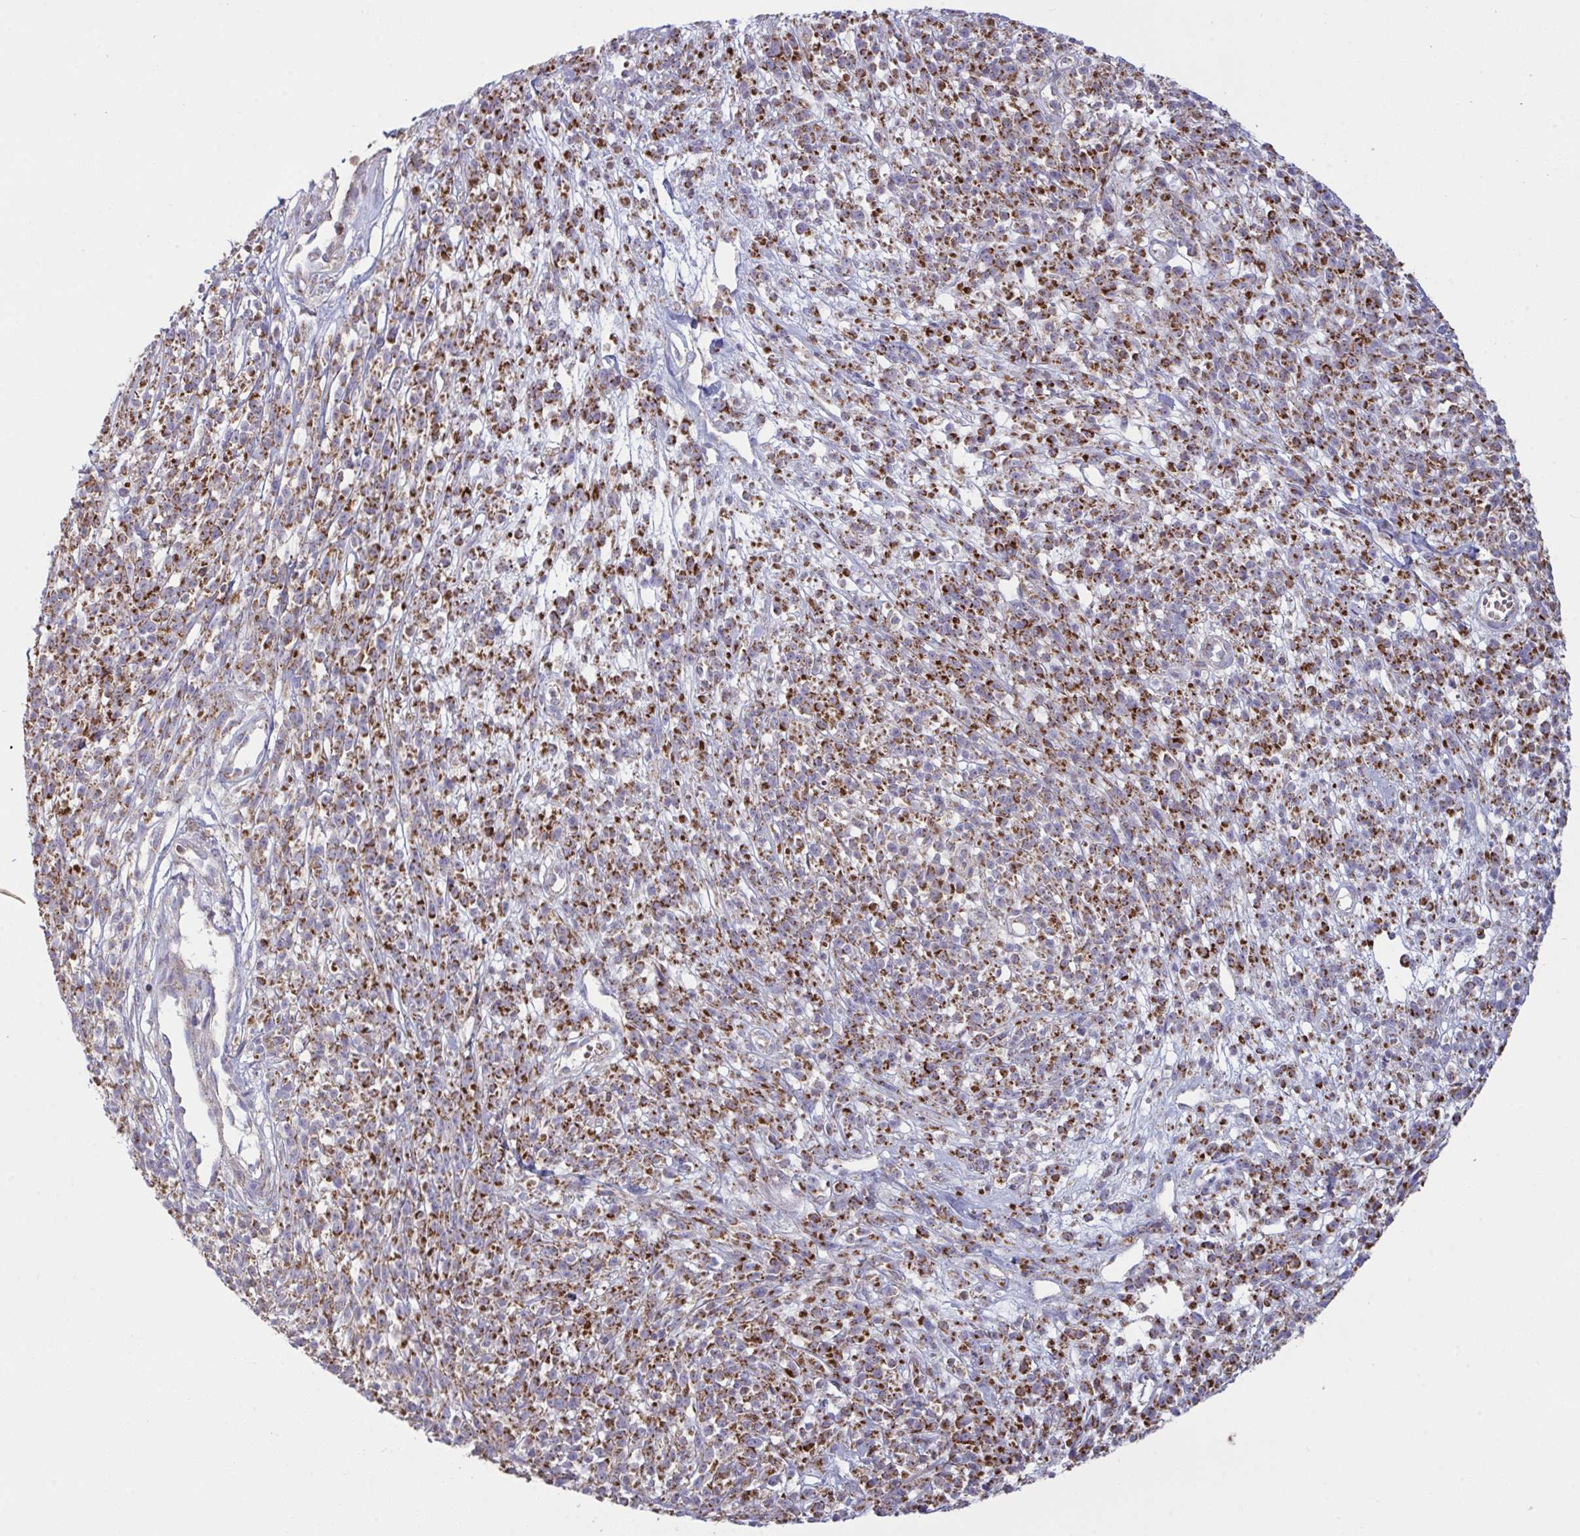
{"staining": {"intensity": "strong", "quantity": ">75%", "location": "cytoplasmic/membranous"}, "tissue": "melanoma", "cell_type": "Tumor cells", "image_type": "cancer", "snomed": [{"axis": "morphology", "description": "Malignant melanoma, NOS"}, {"axis": "topography", "description": "Skin"}, {"axis": "topography", "description": "Skin of trunk"}], "caption": "Protein staining of melanoma tissue demonstrates strong cytoplasmic/membranous expression in about >75% of tumor cells.", "gene": "MICOS10", "patient": {"sex": "male", "age": 74}}